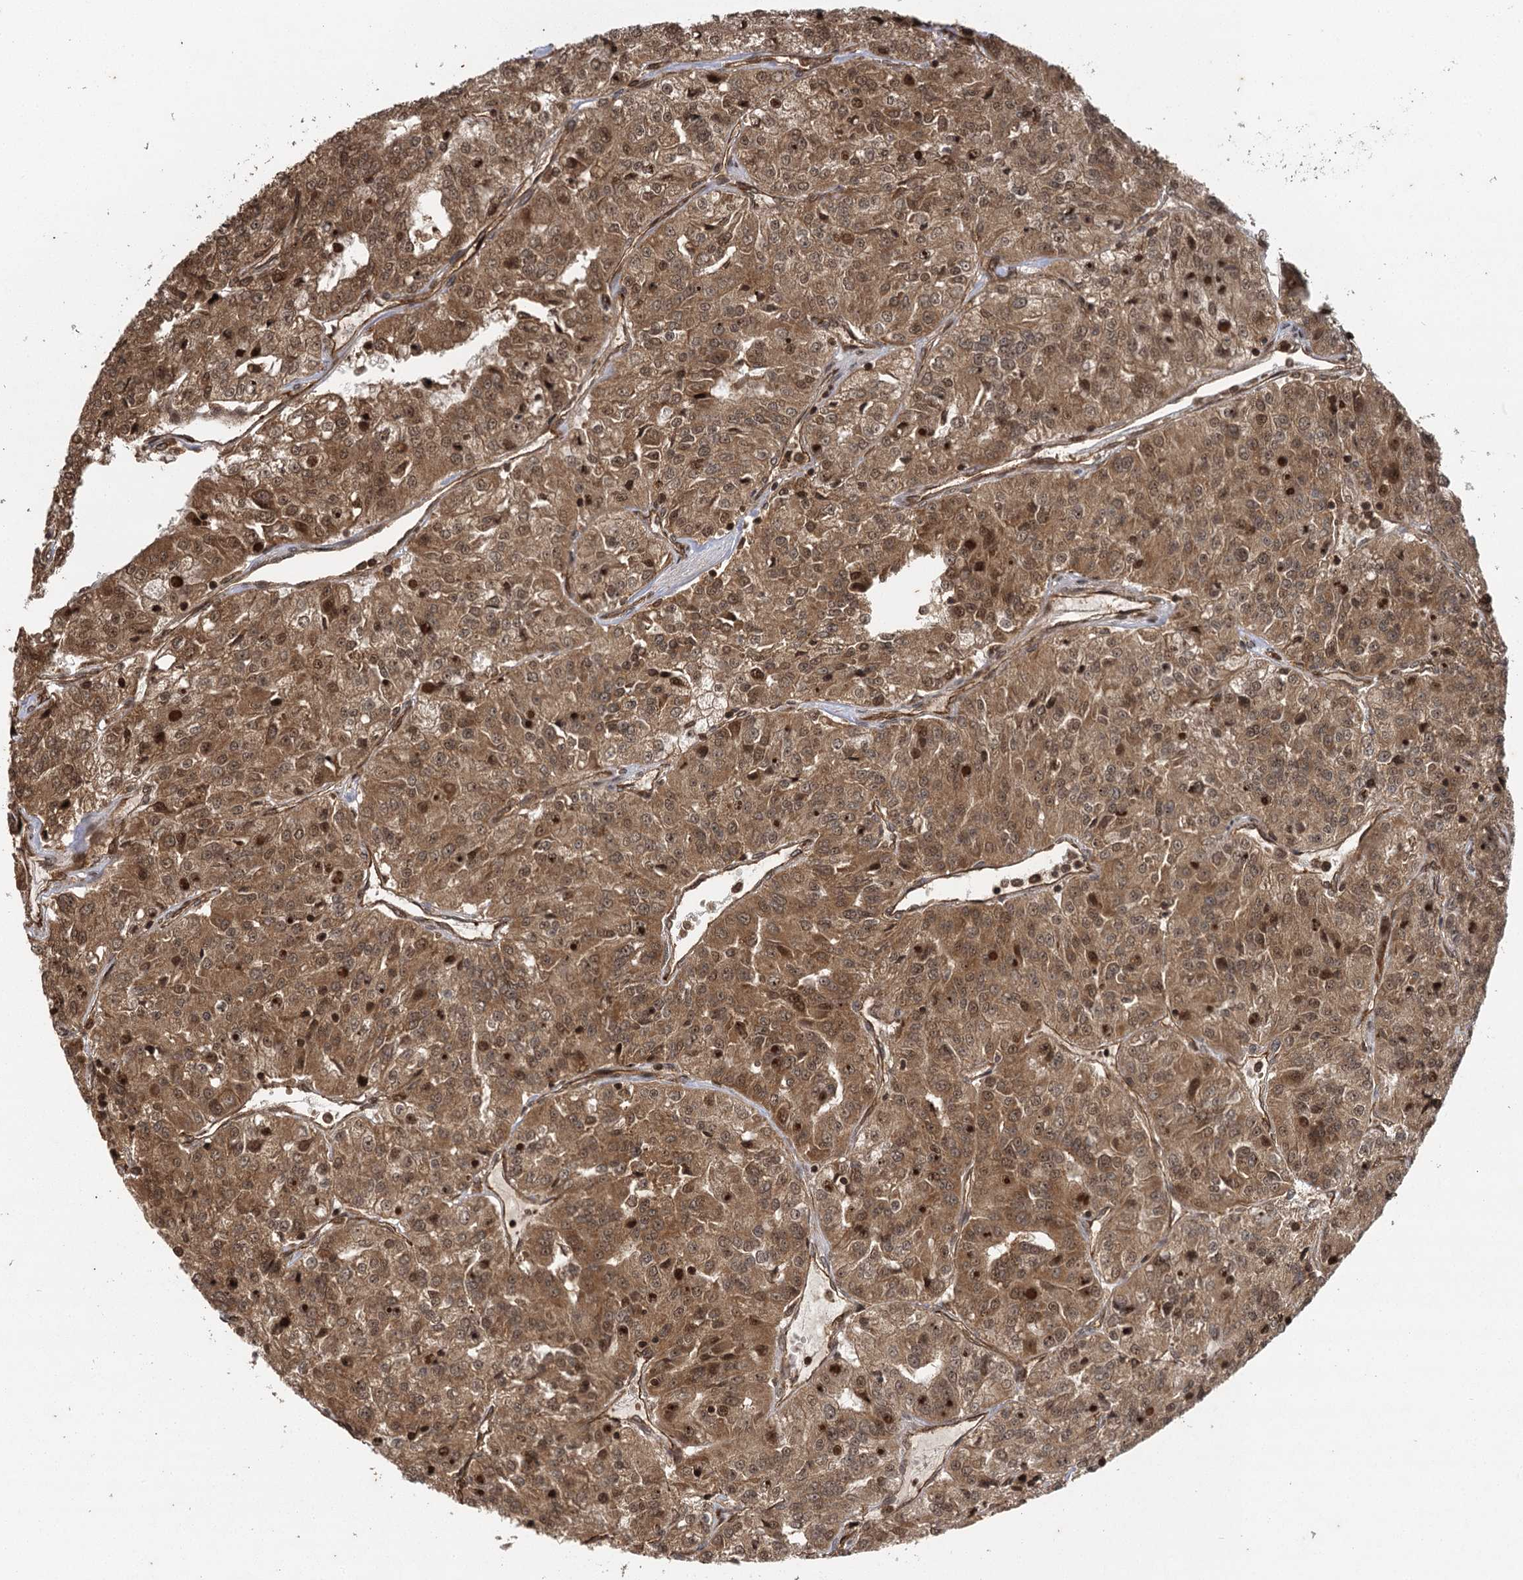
{"staining": {"intensity": "strong", "quantity": "25%-75%", "location": "cytoplasmic/membranous,nuclear"}, "tissue": "renal cancer", "cell_type": "Tumor cells", "image_type": "cancer", "snomed": [{"axis": "morphology", "description": "Adenocarcinoma, NOS"}, {"axis": "topography", "description": "Kidney"}], "caption": "Adenocarcinoma (renal) stained with a brown dye reveals strong cytoplasmic/membranous and nuclear positive positivity in about 25%-75% of tumor cells.", "gene": "IL11RA", "patient": {"sex": "female", "age": 63}}